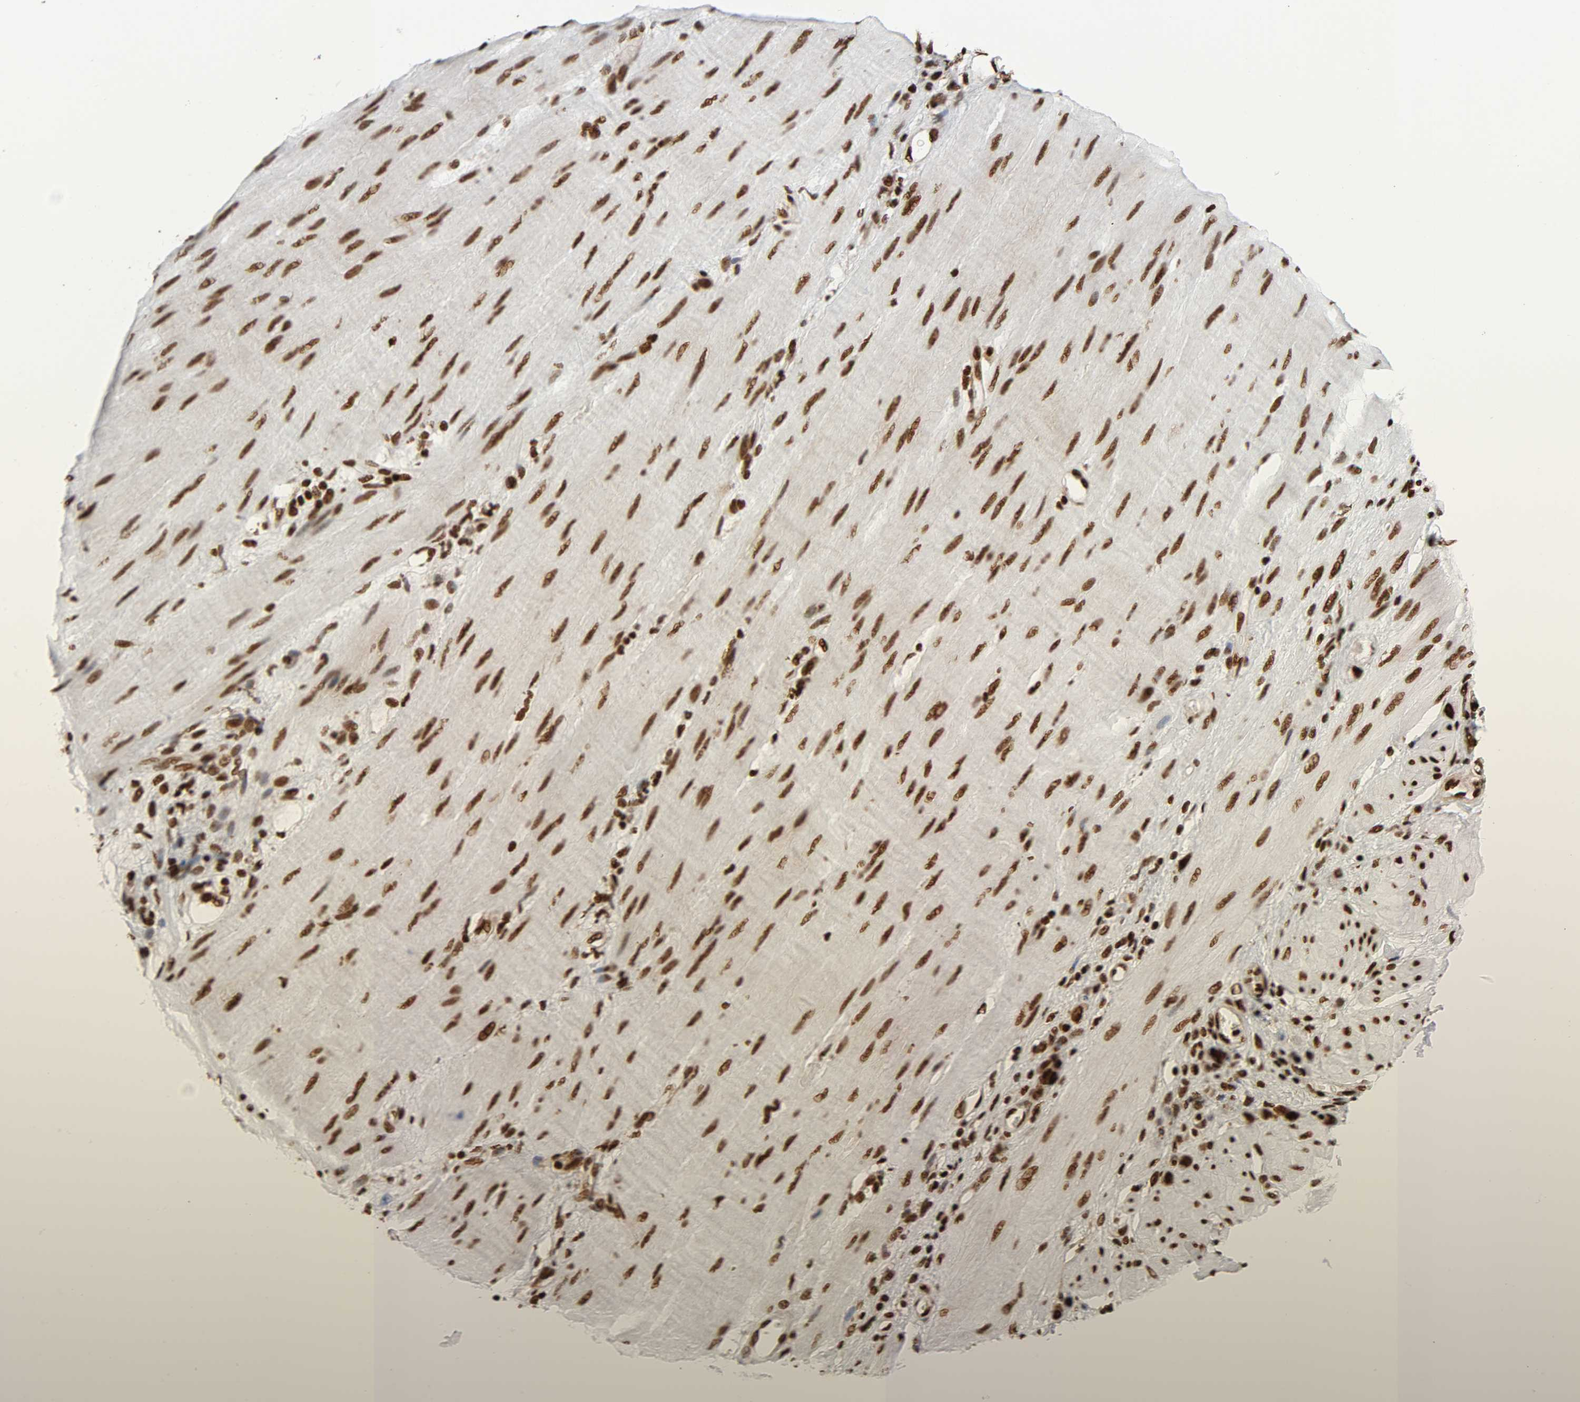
{"staining": {"intensity": "strong", "quantity": ">75%", "location": "nuclear"}, "tissue": "stomach cancer", "cell_type": "Tumor cells", "image_type": "cancer", "snomed": [{"axis": "morphology", "description": "Adenocarcinoma, NOS"}, {"axis": "topography", "description": "Stomach"}], "caption": "Immunohistochemistry (IHC) image of stomach cancer (adenocarcinoma) stained for a protein (brown), which reveals high levels of strong nuclear positivity in approximately >75% of tumor cells.", "gene": "NFYB", "patient": {"sex": "male", "age": 82}}